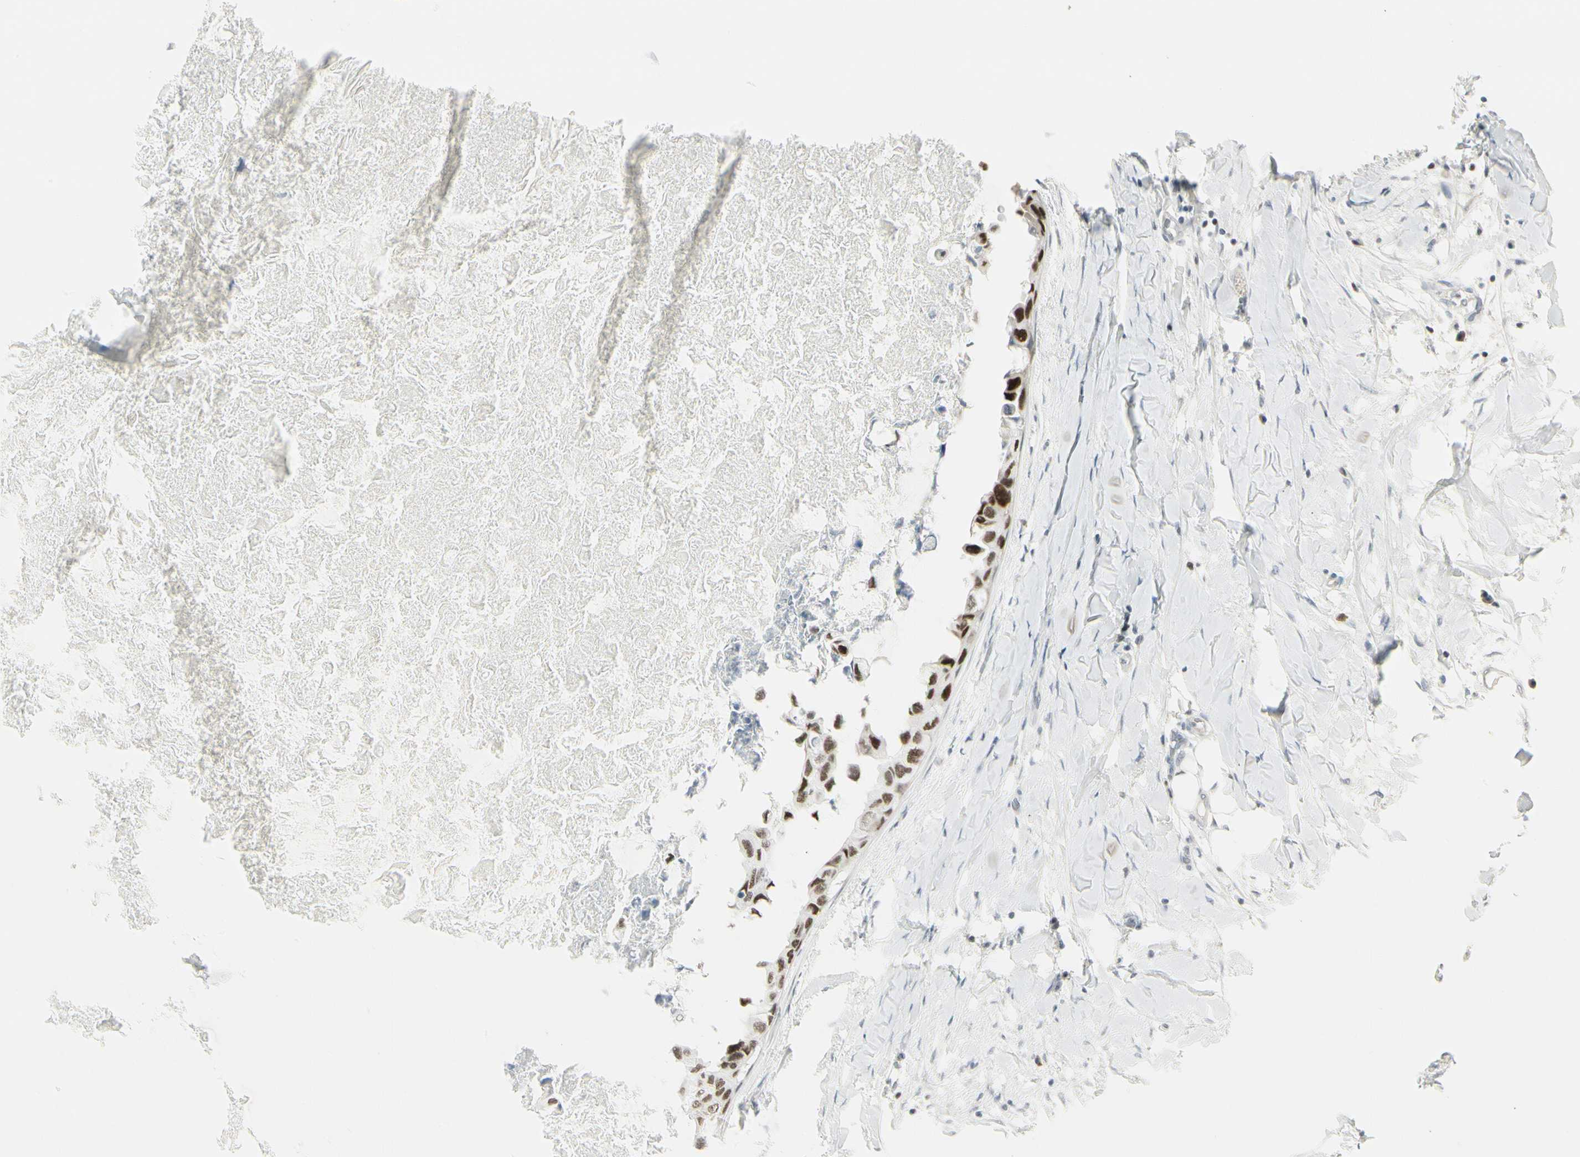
{"staining": {"intensity": "strong", "quantity": ">75%", "location": "nuclear"}, "tissue": "breast cancer", "cell_type": "Tumor cells", "image_type": "cancer", "snomed": [{"axis": "morphology", "description": "Duct carcinoma"}, {"axis": "topography", "description": "Breast"}], "caption": "Protein analysis of intraductal carcinoma (breast) tissue shows strong nuclear positivity in approximately >75% of tumor cells.", "gene": "ZBTB7B", "patient": {"sex": "female", "age": 40}}